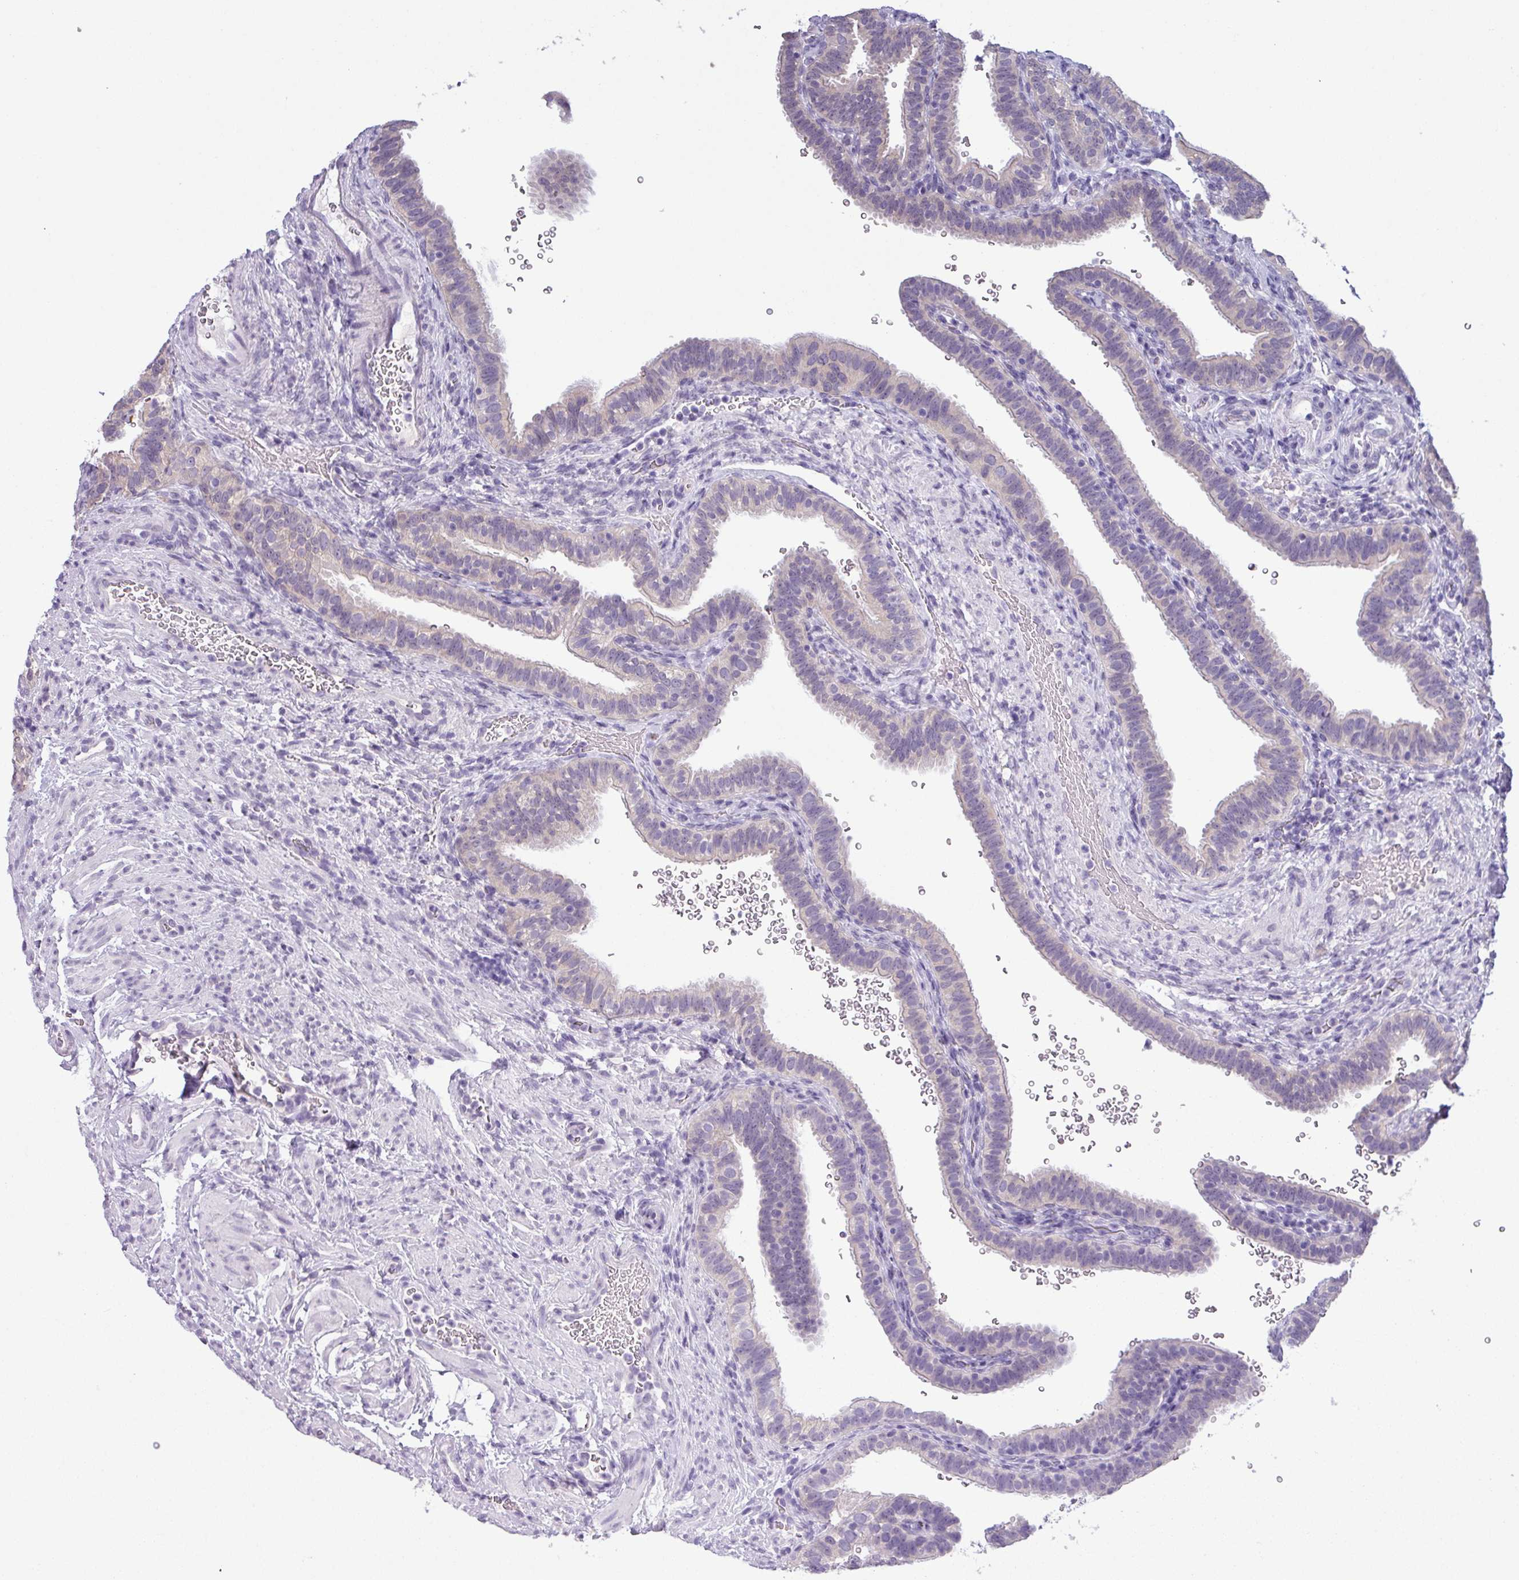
{"staining": {"intensity": "weak", "quantity": "25%-75%", "location": "cytoplasmic/membranous"}, "tissue": "fallopian tube", "cell_type": "Glandular cells", "image_type": "normal", "snomed": [{"axis": "morphology", "description": "Normal tissue, NOS"}, {"axis": "topography", "description": "Fallopian tube"}], "caption": "Immunohistochemistry (IHC) of normal fallopian tube shows low levels of weak cytoplasmic/membranous staining in approximately 25%-75% of glandular cells. The staining was performed using DAB (3,3'-diaminobenzidine) to visualize the protein expression in brown, while the nuclei were stained in blue with hematoxylin (Magnification: 20x).", "gene": "C20orf27", "patient": {"sex": "female", "age": 41}}